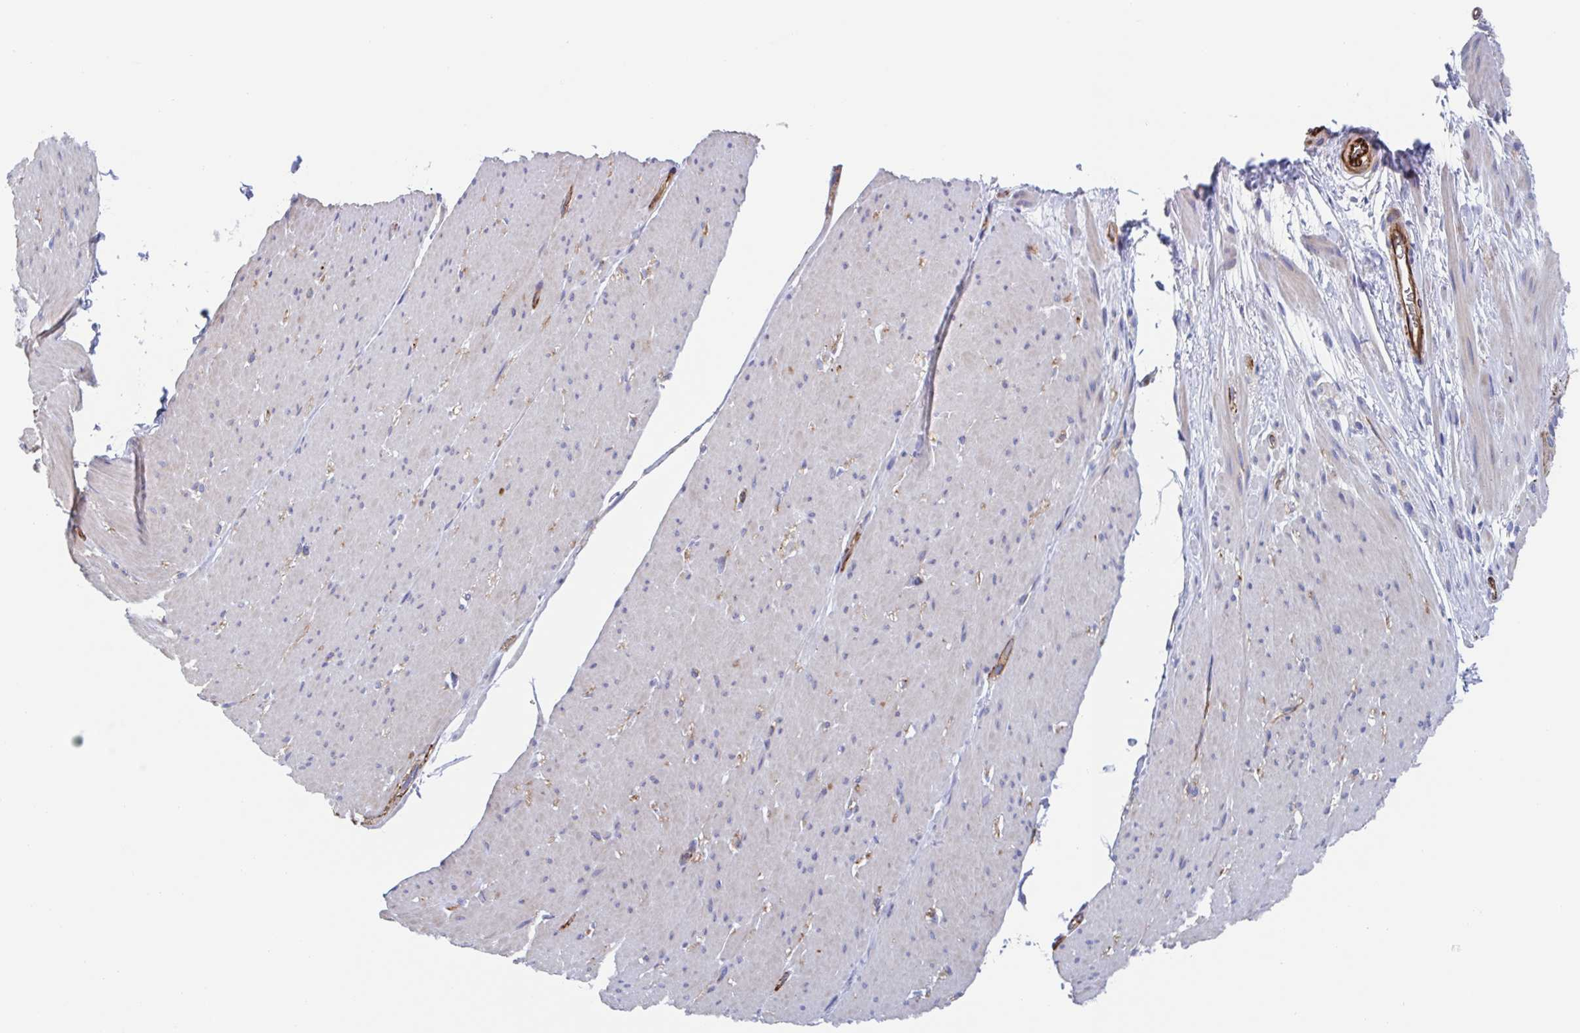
{"staining": {"intensity": "moderate", "quantity": "25%-75%", "location": "cytoplasmic/membranous"}, "tissue": "smooth muscle", "cell_type": "Smooth muscle cells", "image_type": "normal", "snomed": [{"axis": "morphology", "description": "Normal tissue, NOS"}, {"axis": "topography", "description": "Smooth muscle"}, {"axis": "topography", "description": "Rectum"}], "caption": "Protein staining of unremarkable smooth muscle shows moderate cytoplasmic/membranous expression in approximately 25%-75% of smooth muscle cells. Immunohistochemistry stains the protein in brown and the nuclei are stained blue.", "gene": "KLC3", "patient": {"sex": "male", "age": 53}}